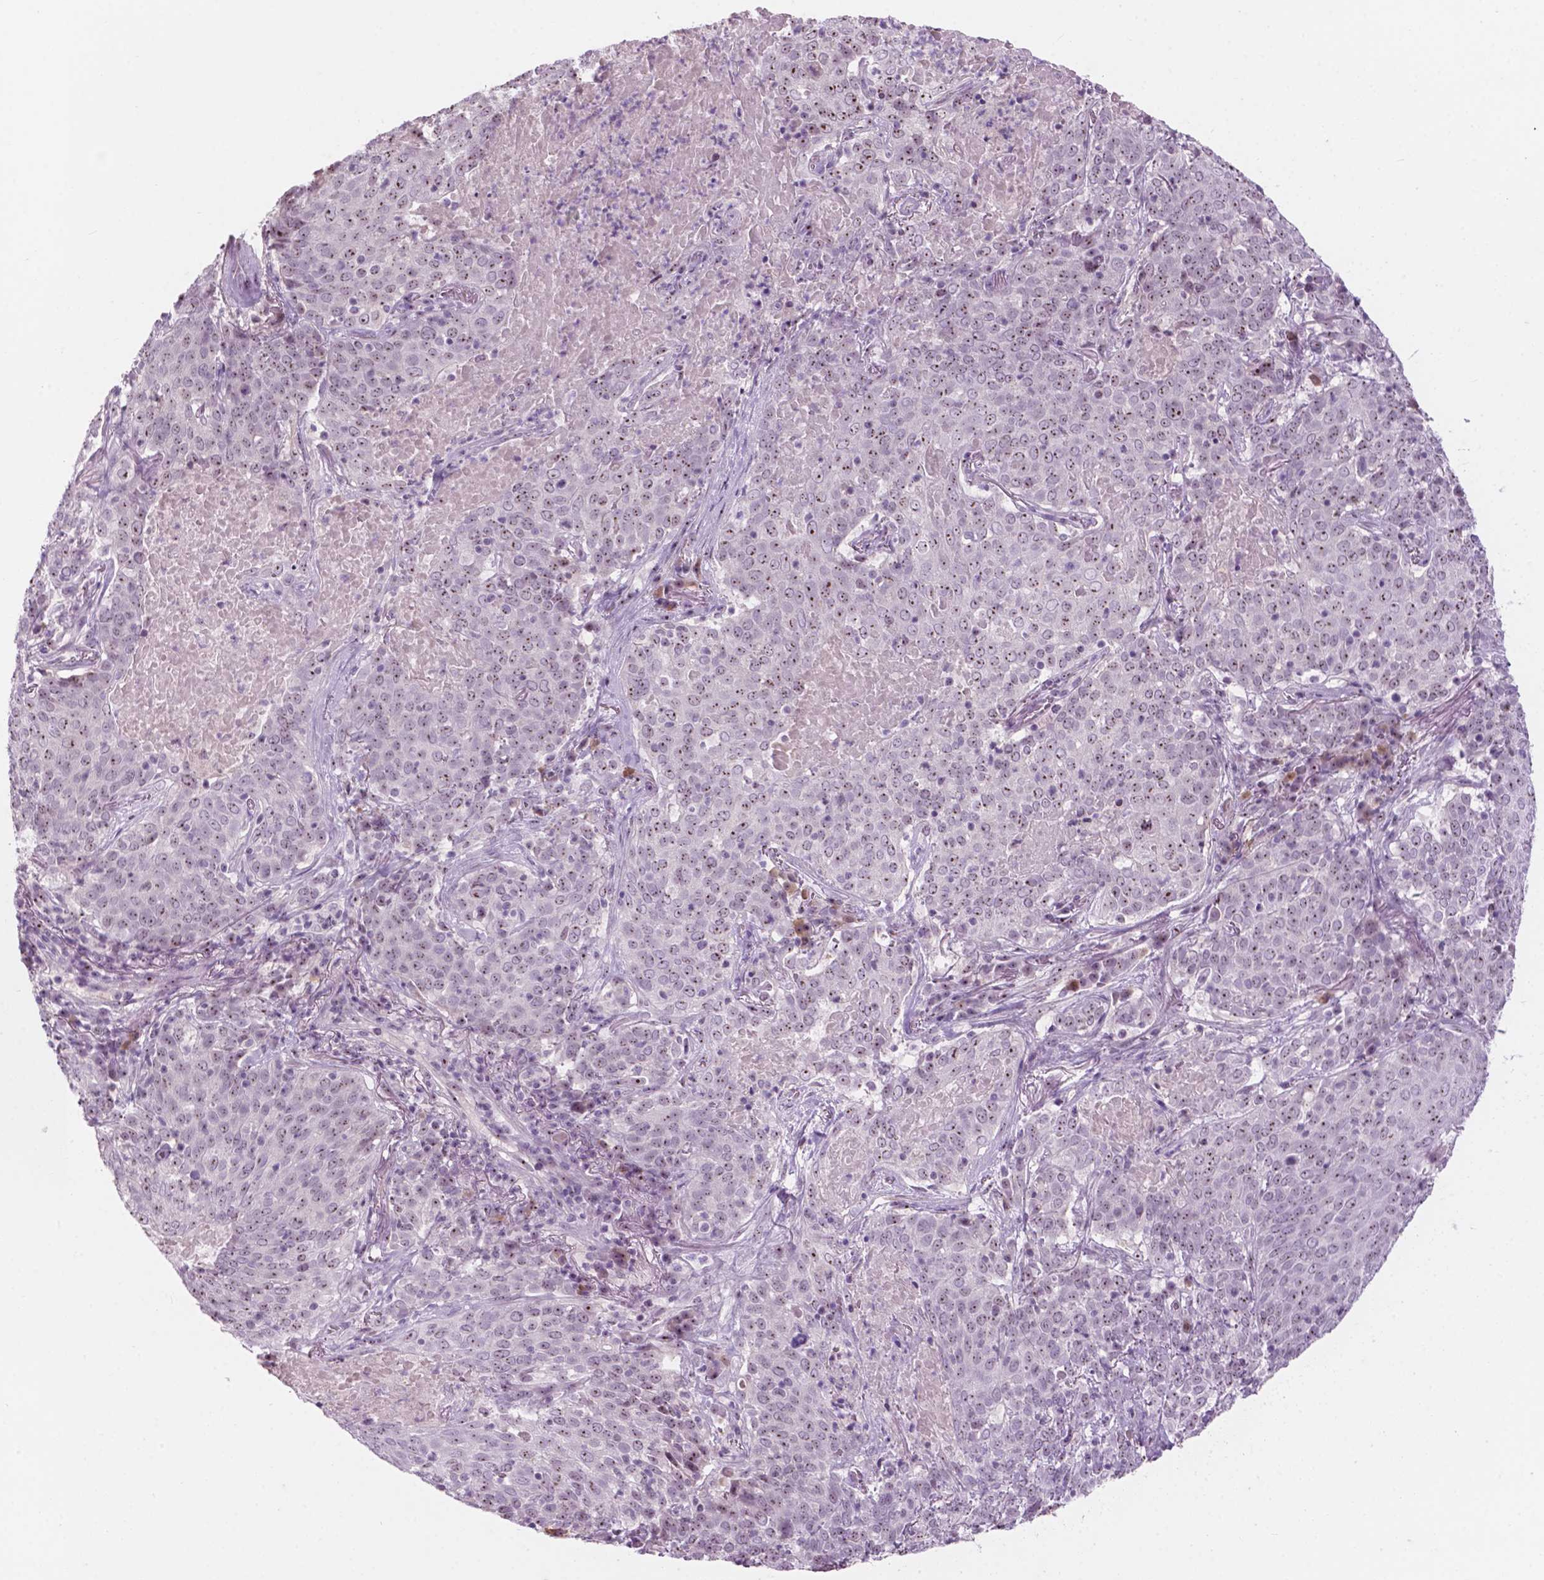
{"staining": {"intensity": "weak", "quantity": "<25%", "location": "nuclear"}, "tissue": "lung cancer", "cell_type": "Tumor cells", "image_type": "cancer", "snomed": [{"axis": "morphology", "description": "Squamous cell carcinoma, NOS"}, {"axis": "topography", "description": "Lung"}], "caption": "A high-resolution photomicrograph shows IHC staining of lung cancer, which demonstrates no significant positivity in tumor cells.", "gene": "ZNF853", "patient": {"sex": "male", "age": 82}}